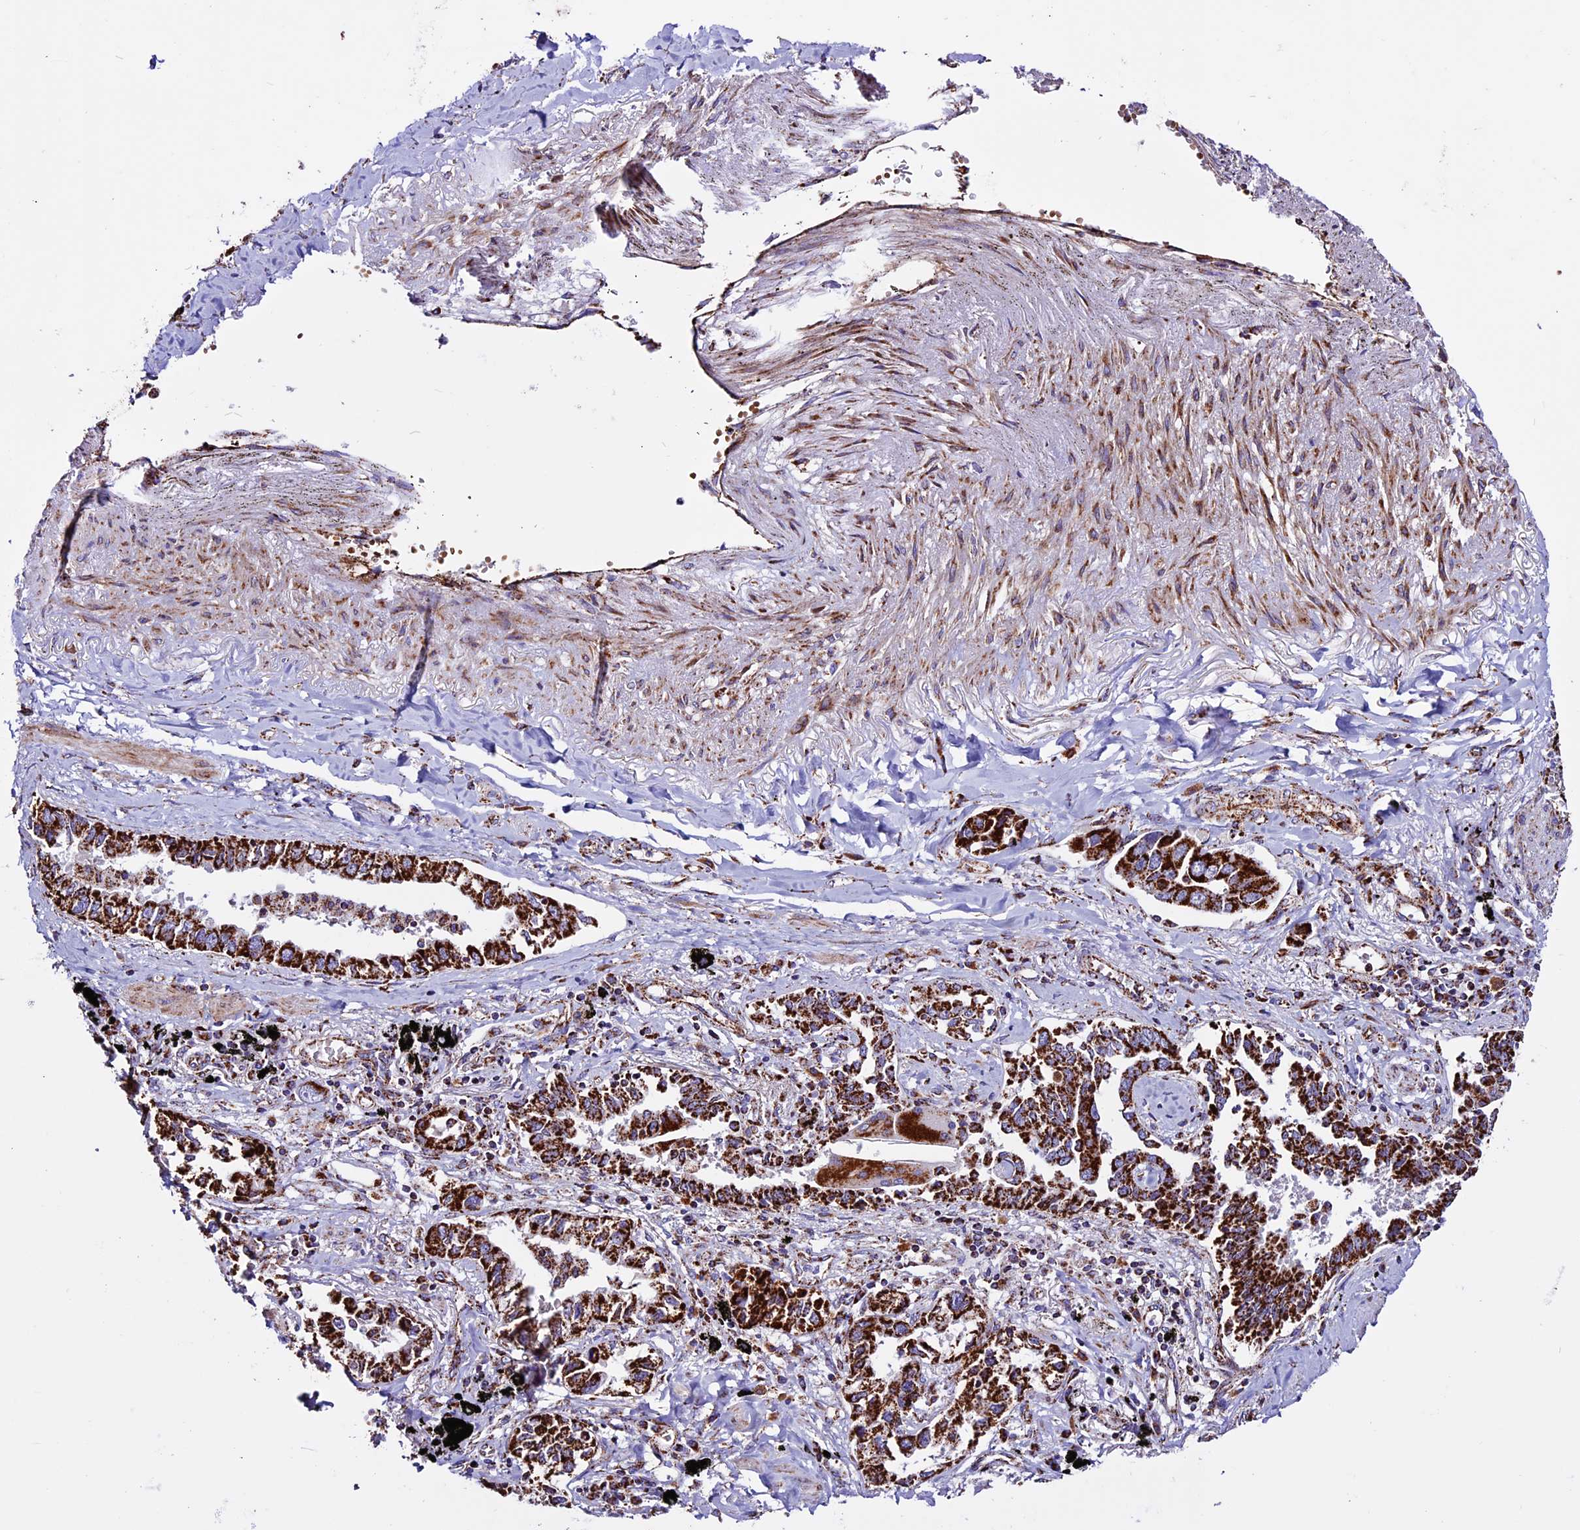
{"staining": {"intensity": "strong", "quantity": ">75%", "location": "cytoplasmic/membranous"}, "tissue": "lung cancer", "cell_type": "Tumor cells", "image_type": "cancer", "snomed": [{"axis": "morphology", "description": "Adenocarcinoma, NOS"}, {"axis": "topography", "description": "Lung"}], "caption": "The immunohistochemical stain labels strong cytoplasmic/membranous positivity in tumor cells of lung adenocarcinoma tissue.", "gene": "CX3CL1", "patient": {"sex": "male", "age": 67}}